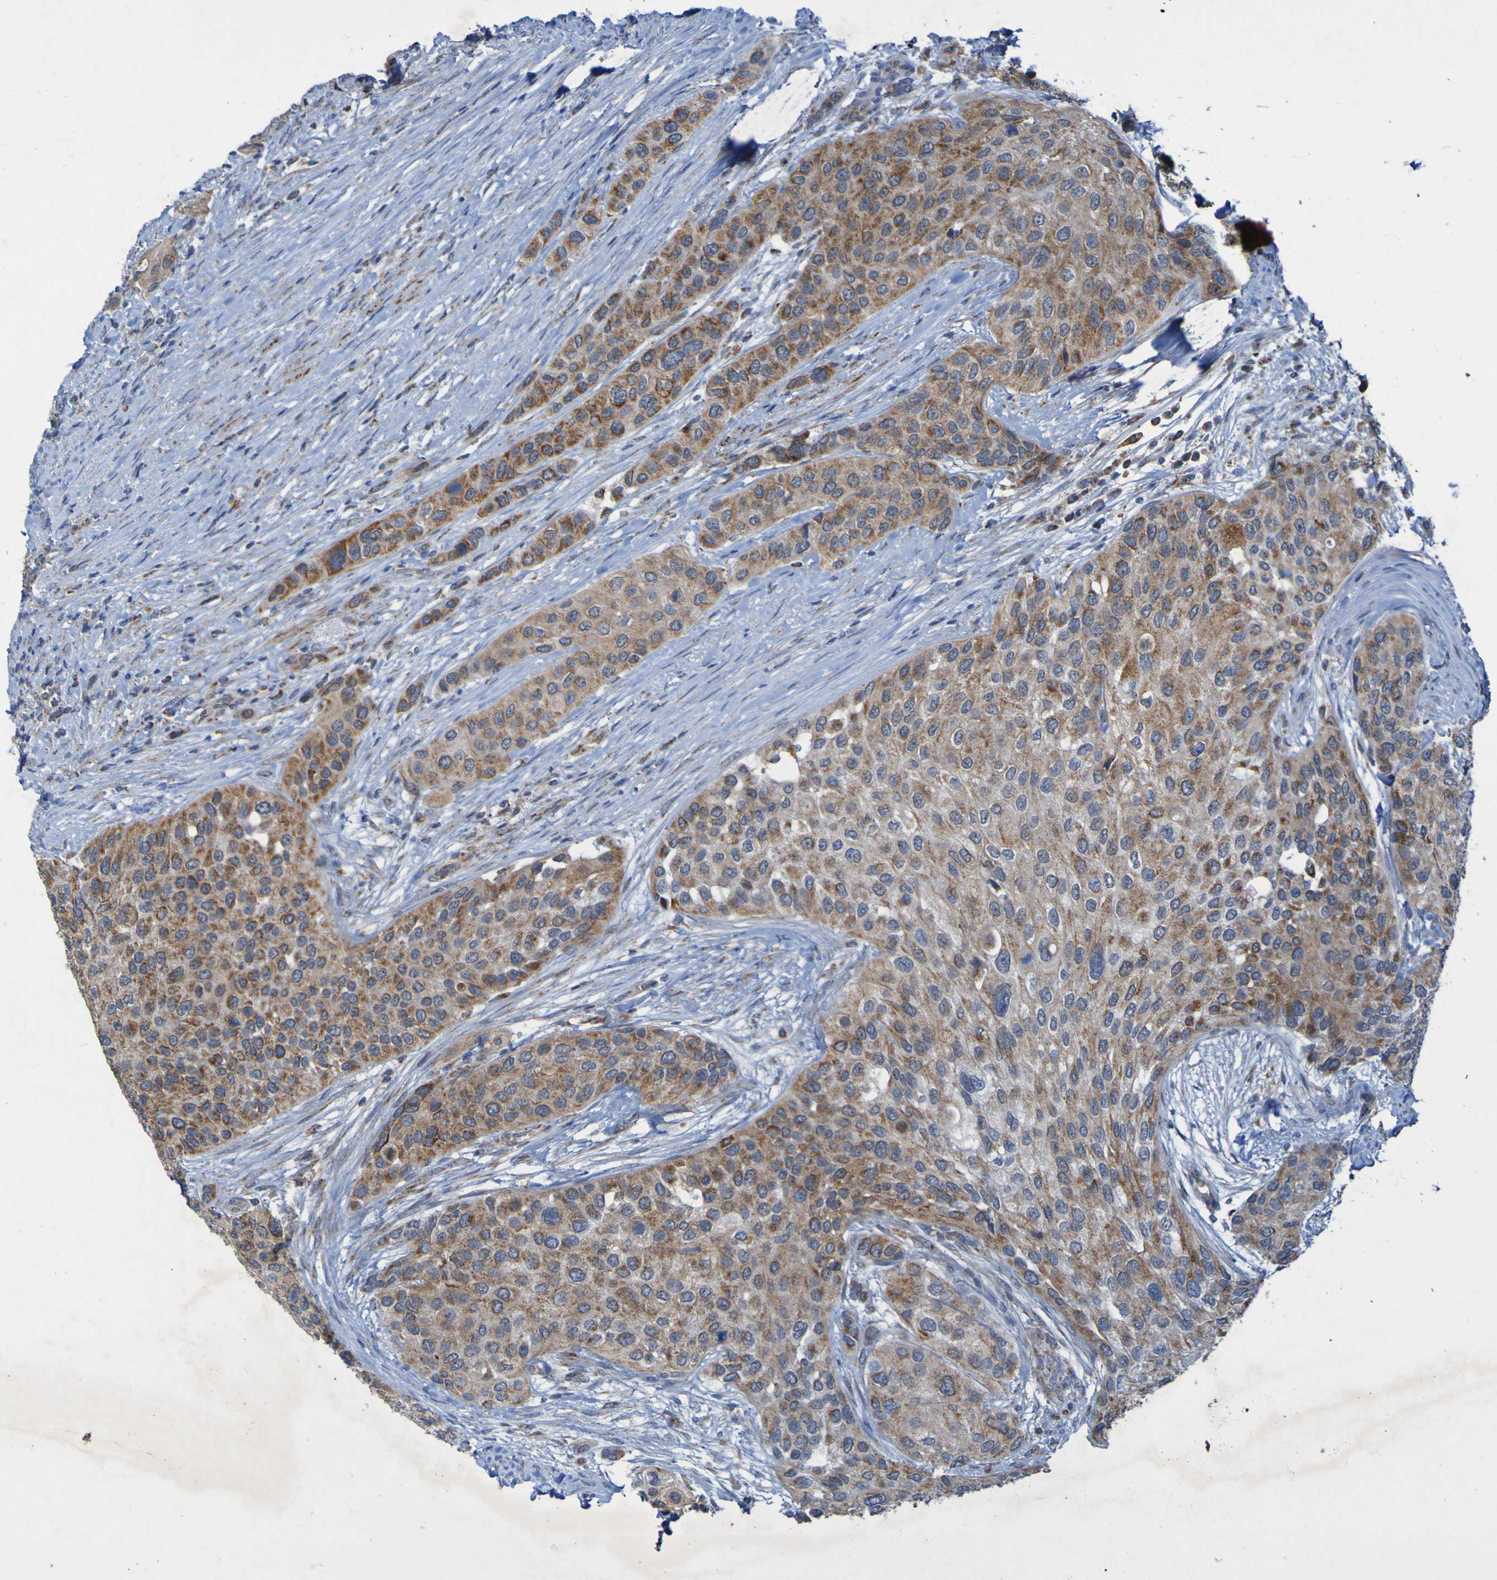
{"staining": {"intensity": "moderate", "quantity": ">75%", "location": "cytoplasmic/membranous"}, "tissue": "urothelial cancer", "cell_type": "Tumor cells", "image_type": "cancer", "snomed": [{"axis": "morphology", "description": "Urothelial carcinoma, High grade"}, {"axis": "topography", "description": "Urinary bladder"}], "caption": "Tumor cells exhibit moderate cytoplasmic/membranous expression in approximately >75% of cells in urothelial cancer.", "gene": "CCDC51", "patient": {"sex": "female", "age": 56}}